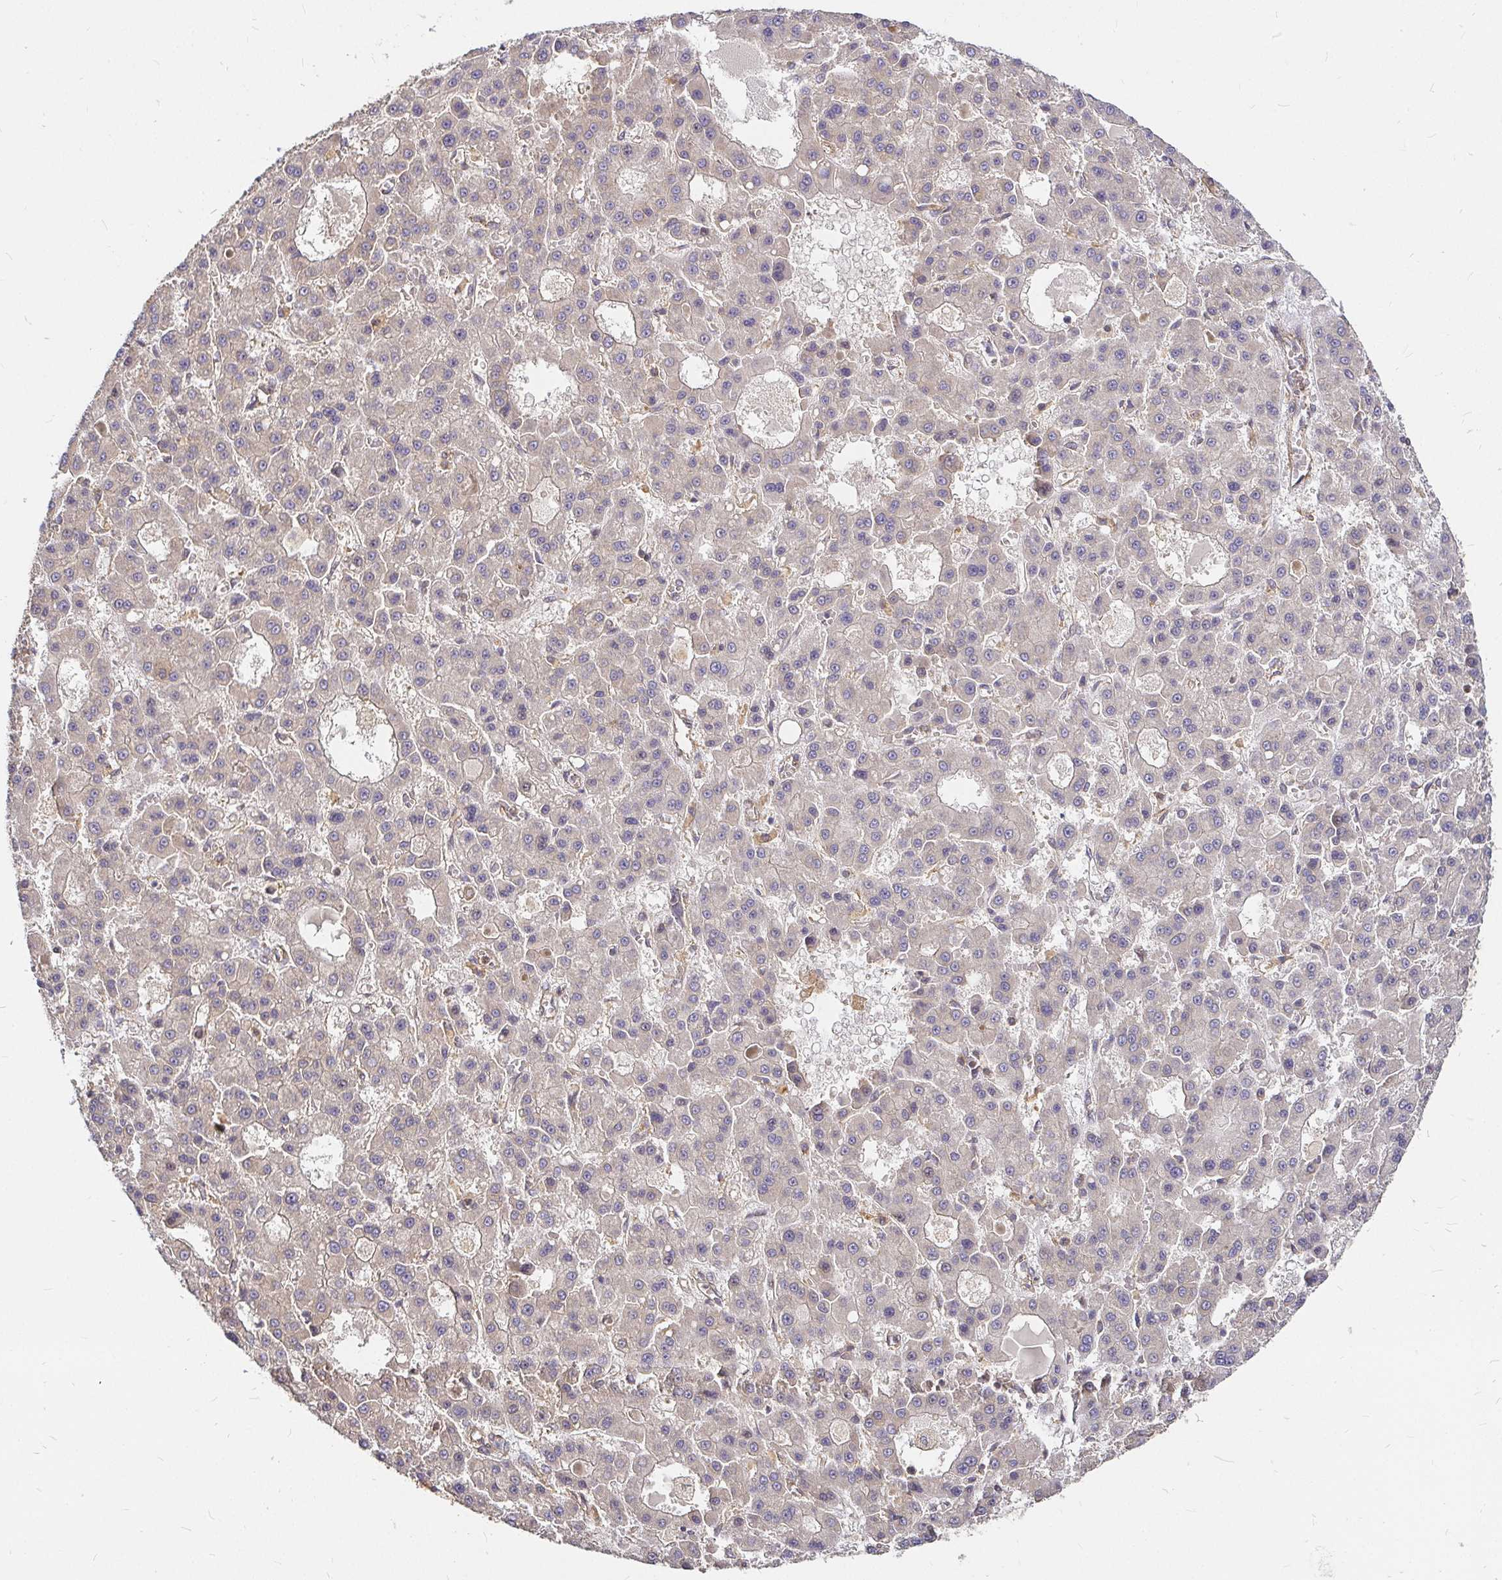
{"staining": {"intensity": "negative", "quantity": "none", "location": "none"}, "tissue": "liver cancer", "cell_type": "Tumor cells", "image_type": "cancer", "snomed": [{"axis": "morphology", "description": "Carcinoma, Hepatocellular, NOS"}, {"axis": "topography", "description": "Liver"}], "caption": "Liver cancer (hepatocellular carcinoma) stained for a protein using IHC demonstrates no expression tumor cells.", "gene": "KIF5B", "patient": {"sex": "male", "age": 70}}